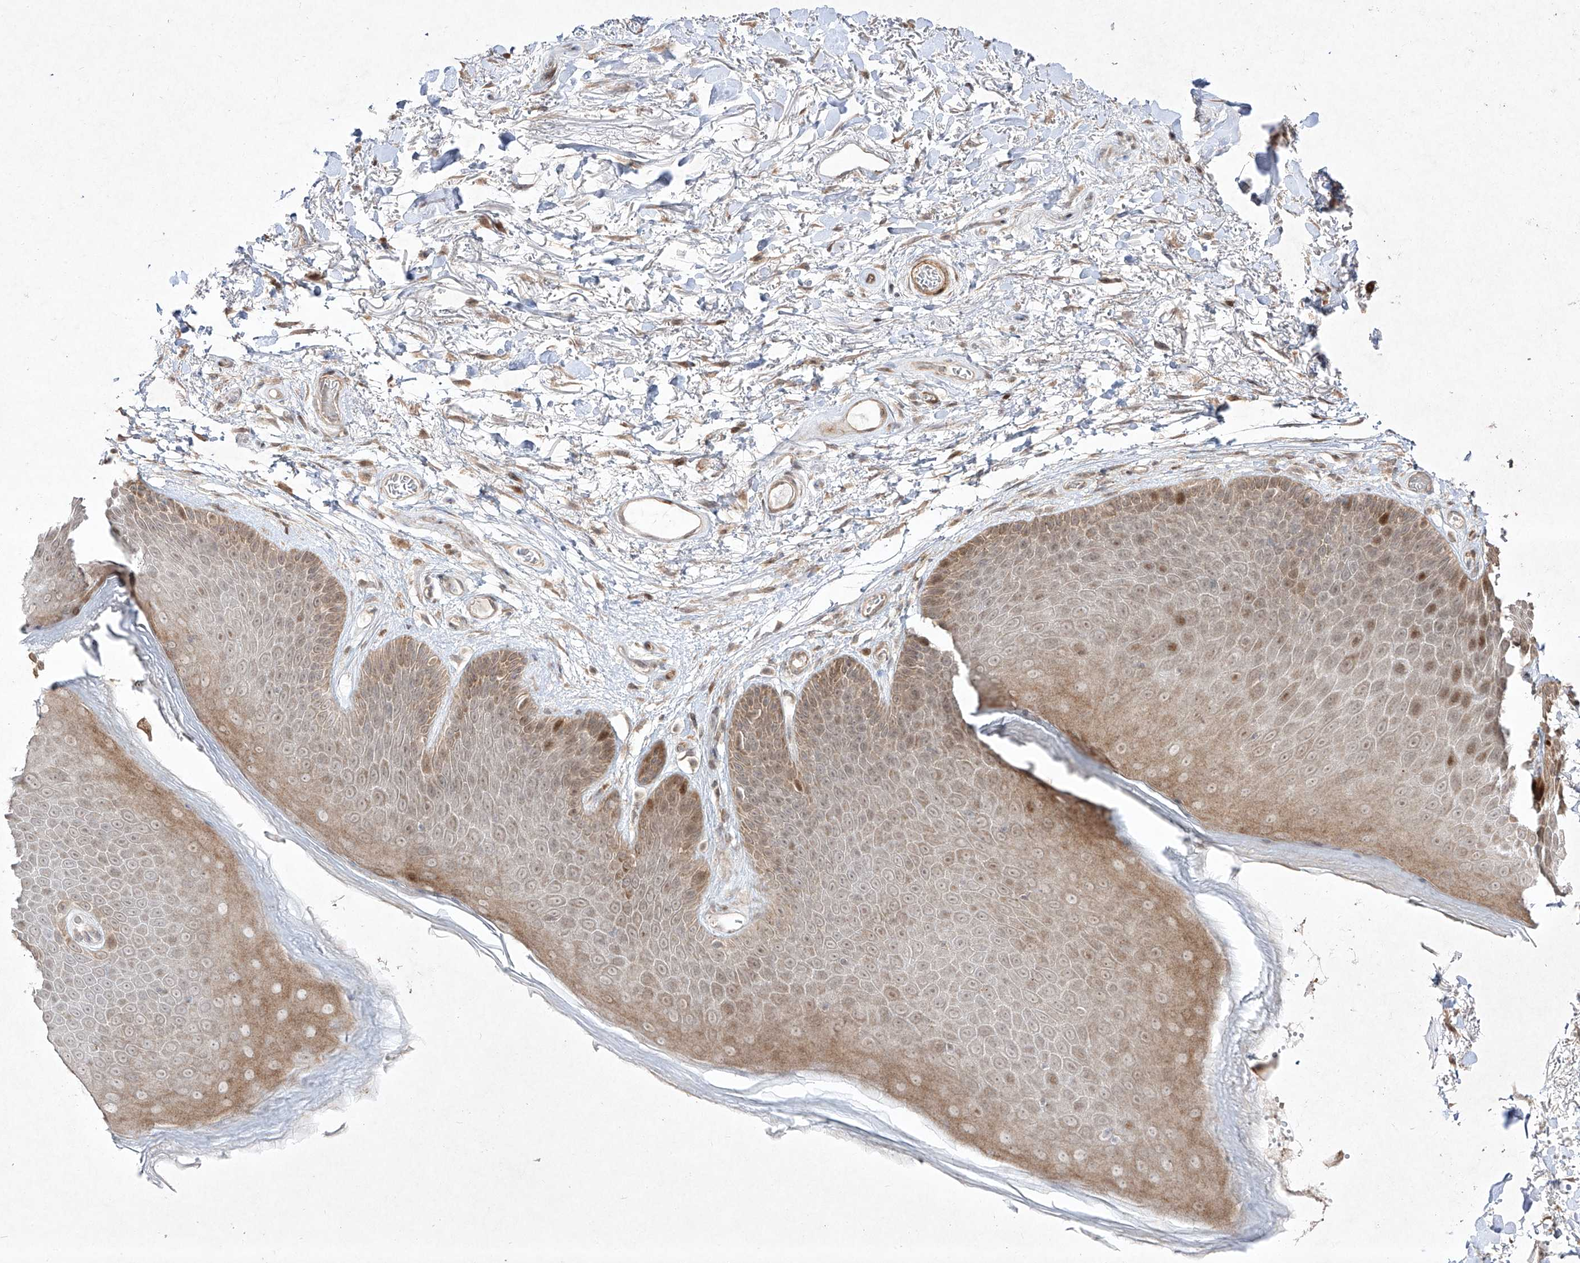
{"staining": {"intensity": "moderate", "quantity": "25%-75%", "location": "cytoplasmic/membranous,nuclear"}, "tissue": "skin", "cell_type": "Epidermal cells", "image_type": "normal", "snomed": [{"axis": "morphology", "description": "Normal tissue, NOS"}, {"axis": "topography", "description": "Anal"}], "caption": "Protein staining demonstrates moderate cytoplasmic/membranous,nuclear staining in approximately 25%-75% of epidermal cells in benign skin. The protein is stained brown, and the nuclei are stained in blue (DAB (3,3'-diaminobenzidine) IHC with brightfield microscopy, high magnification).", "gene": "KDM1B", "patient": {"sex": "male", "age": 74}}